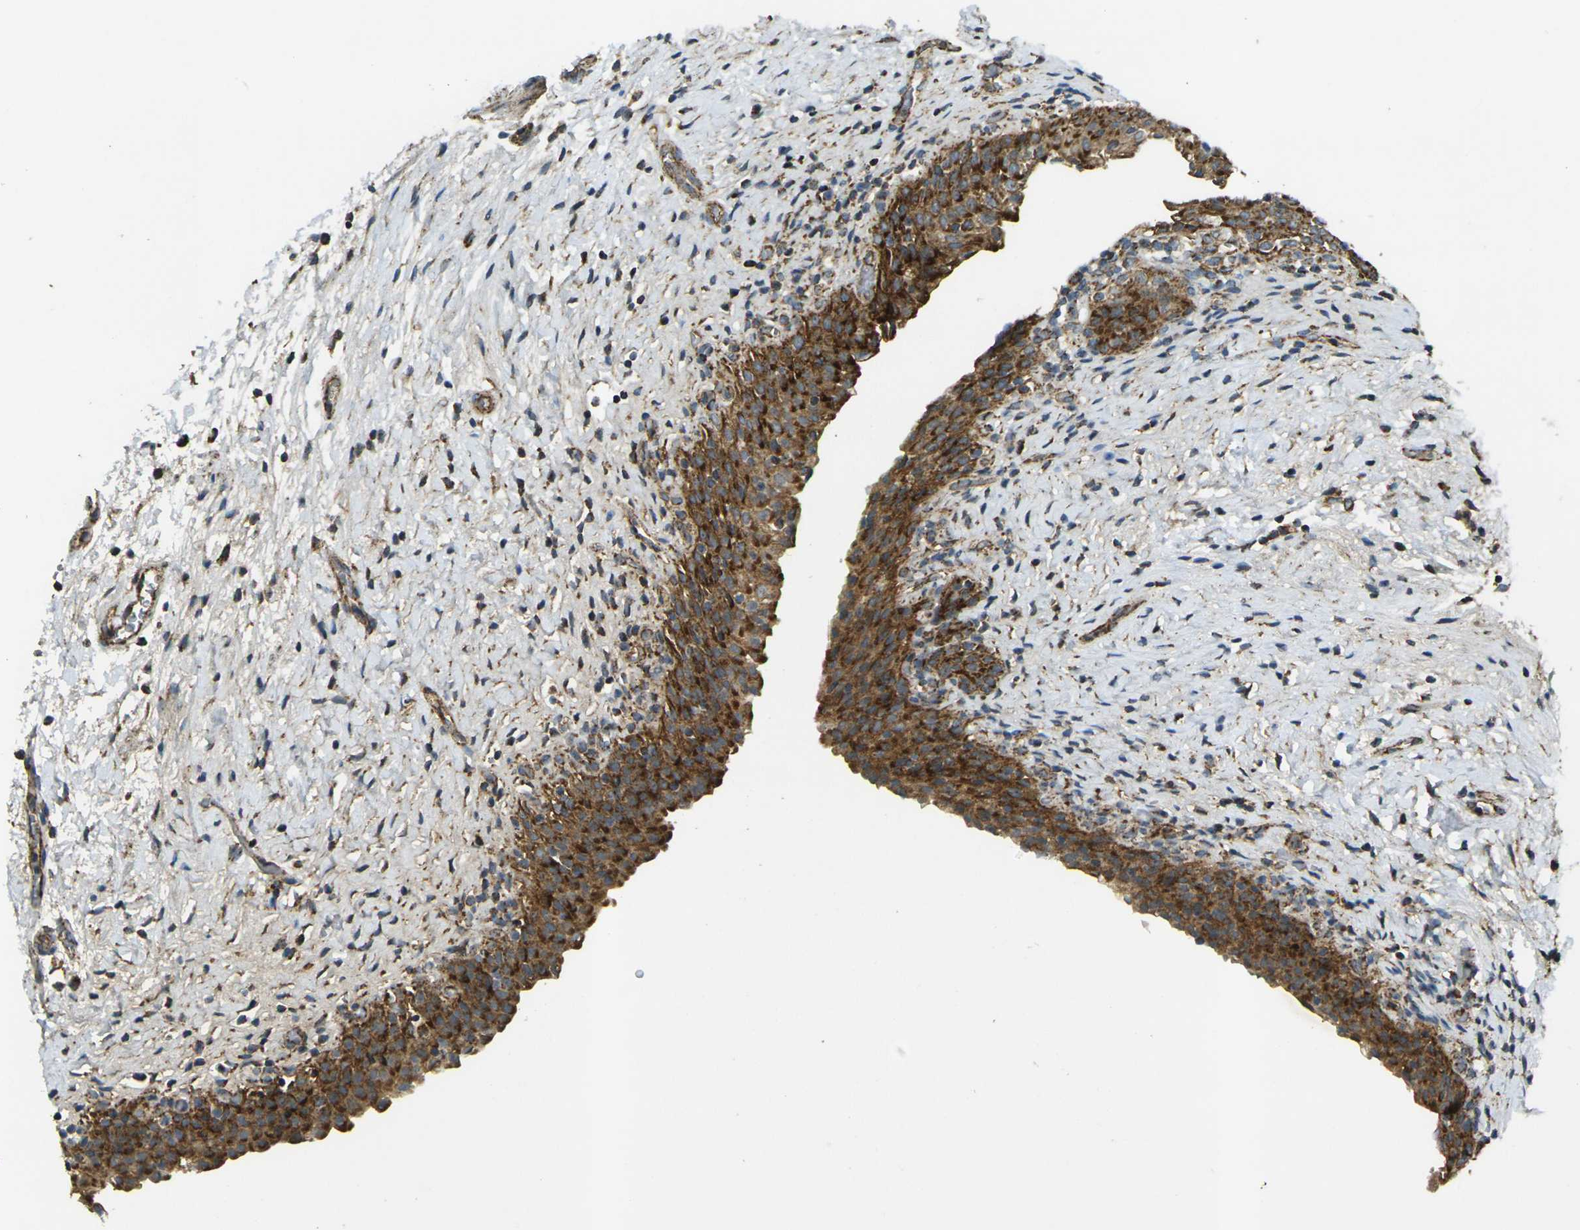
{"staining": {"intensity": "strong", "quantity": ">75%", "location": "cytoplasmic/membranous"}, "tissue": "urinary bladder", "cell_type": "Urothelial cells", "image_type": "normal", "snomed": [{"axis": "morphology", "description": "Normal tissue, NOS"}, {"axis": "topography", "description": "Urinary bladder"}], "caption": "A high amount of strong cytoplasmic/membranous positivity is appreciated in approximately >75% of urothelial cells in normal urinary bladder.", "gene": "IGF1R", "patient": {"sex": "male", "age": 51}}